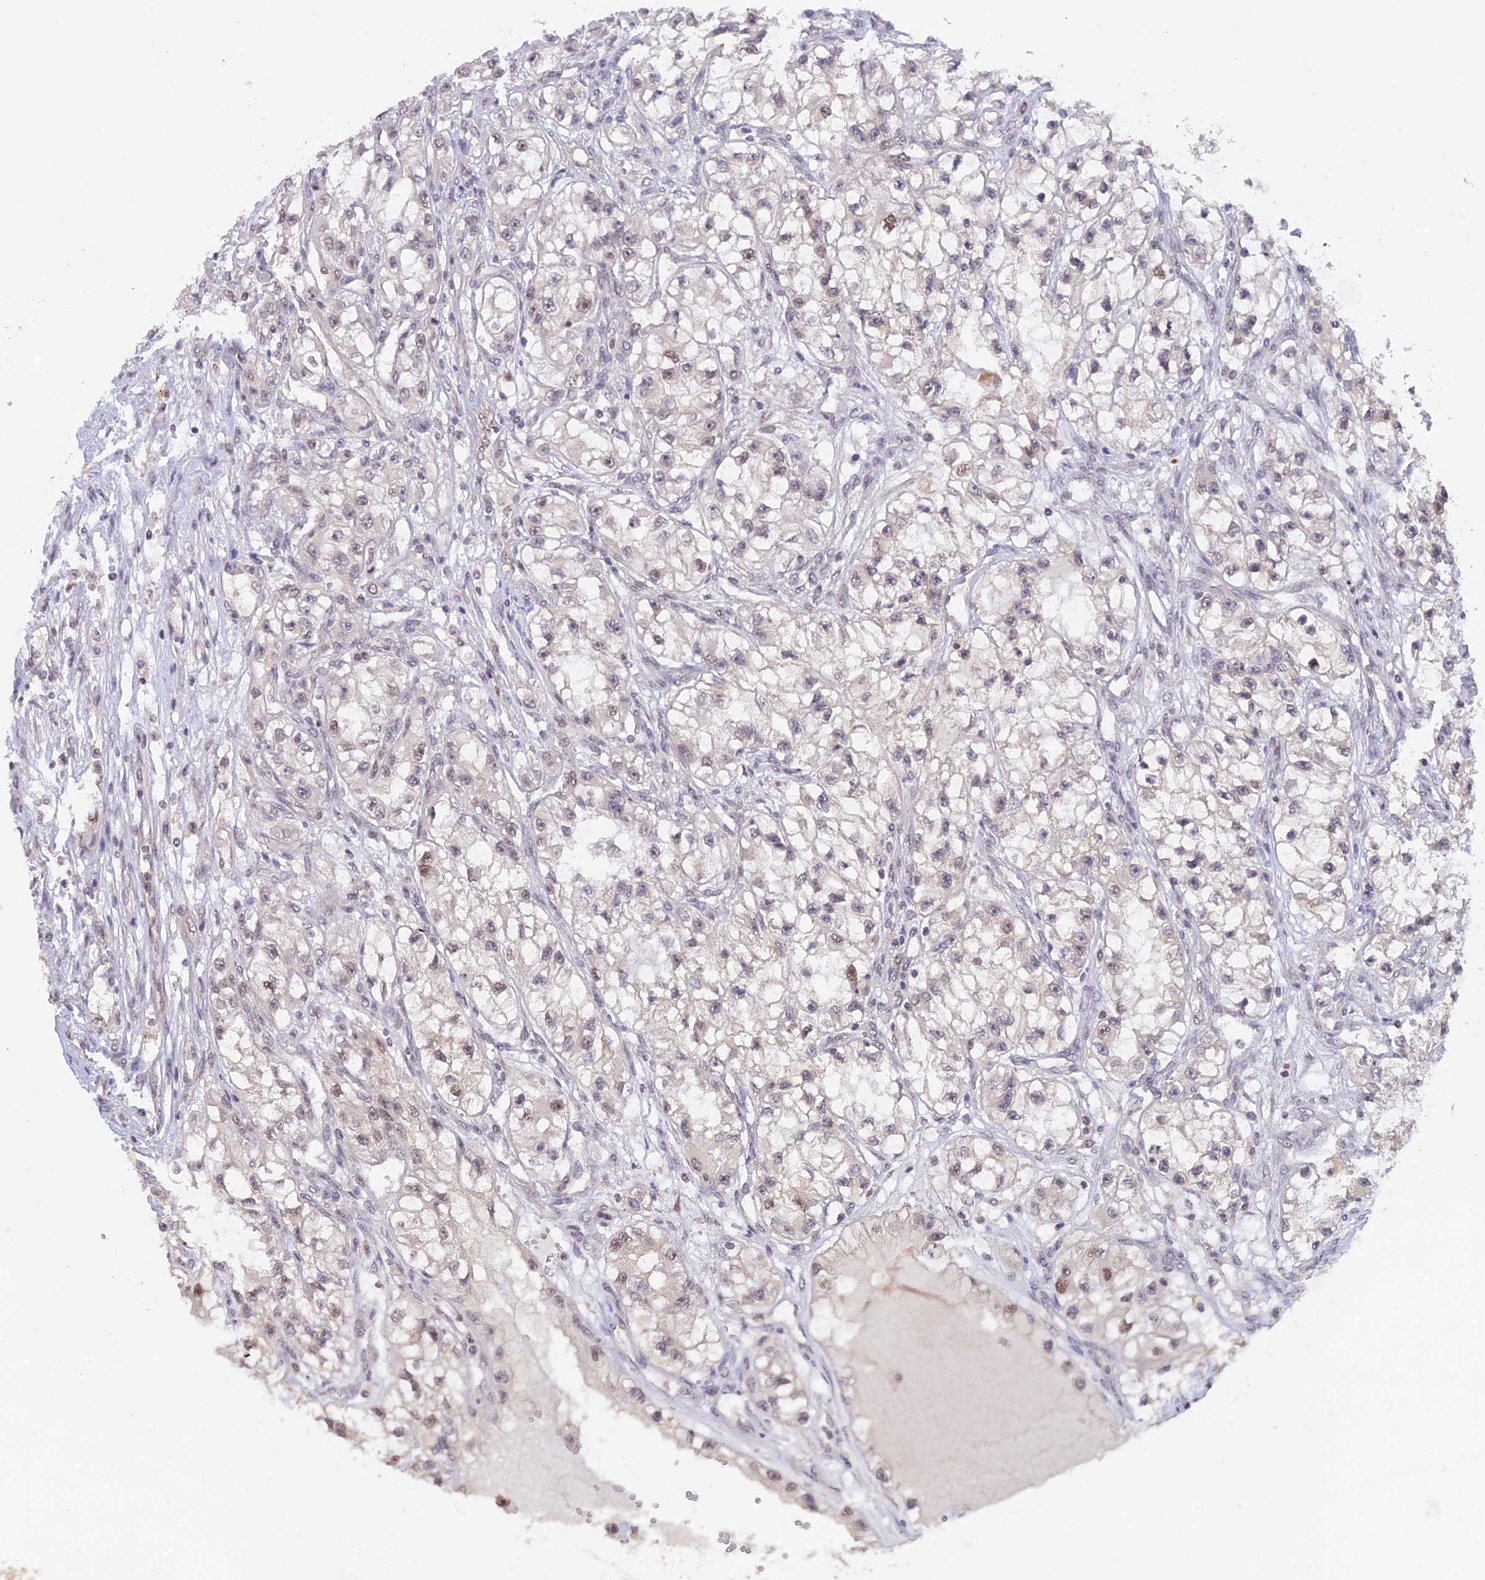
{"staining": {"intensity": "weak", "quantity": "<25%", "location": "nuclear"}, "tissue": "renal cancer", "cell_type": "Tumor cells", "image_type": "cancer", "snomed": [{"axis": "morphology", "description": "Adenocarcinoma, NOS"}, {"axis": "topography", "description": "Kidney"}], "caption": "Immunohistochemistry histopathology image of neoplastic tissue: human renal cancer stained with DAB reveals no significant protein positivity in tumor cells.", "gene": "RFC5", "patient": {"sex": "female", "age": 57}}